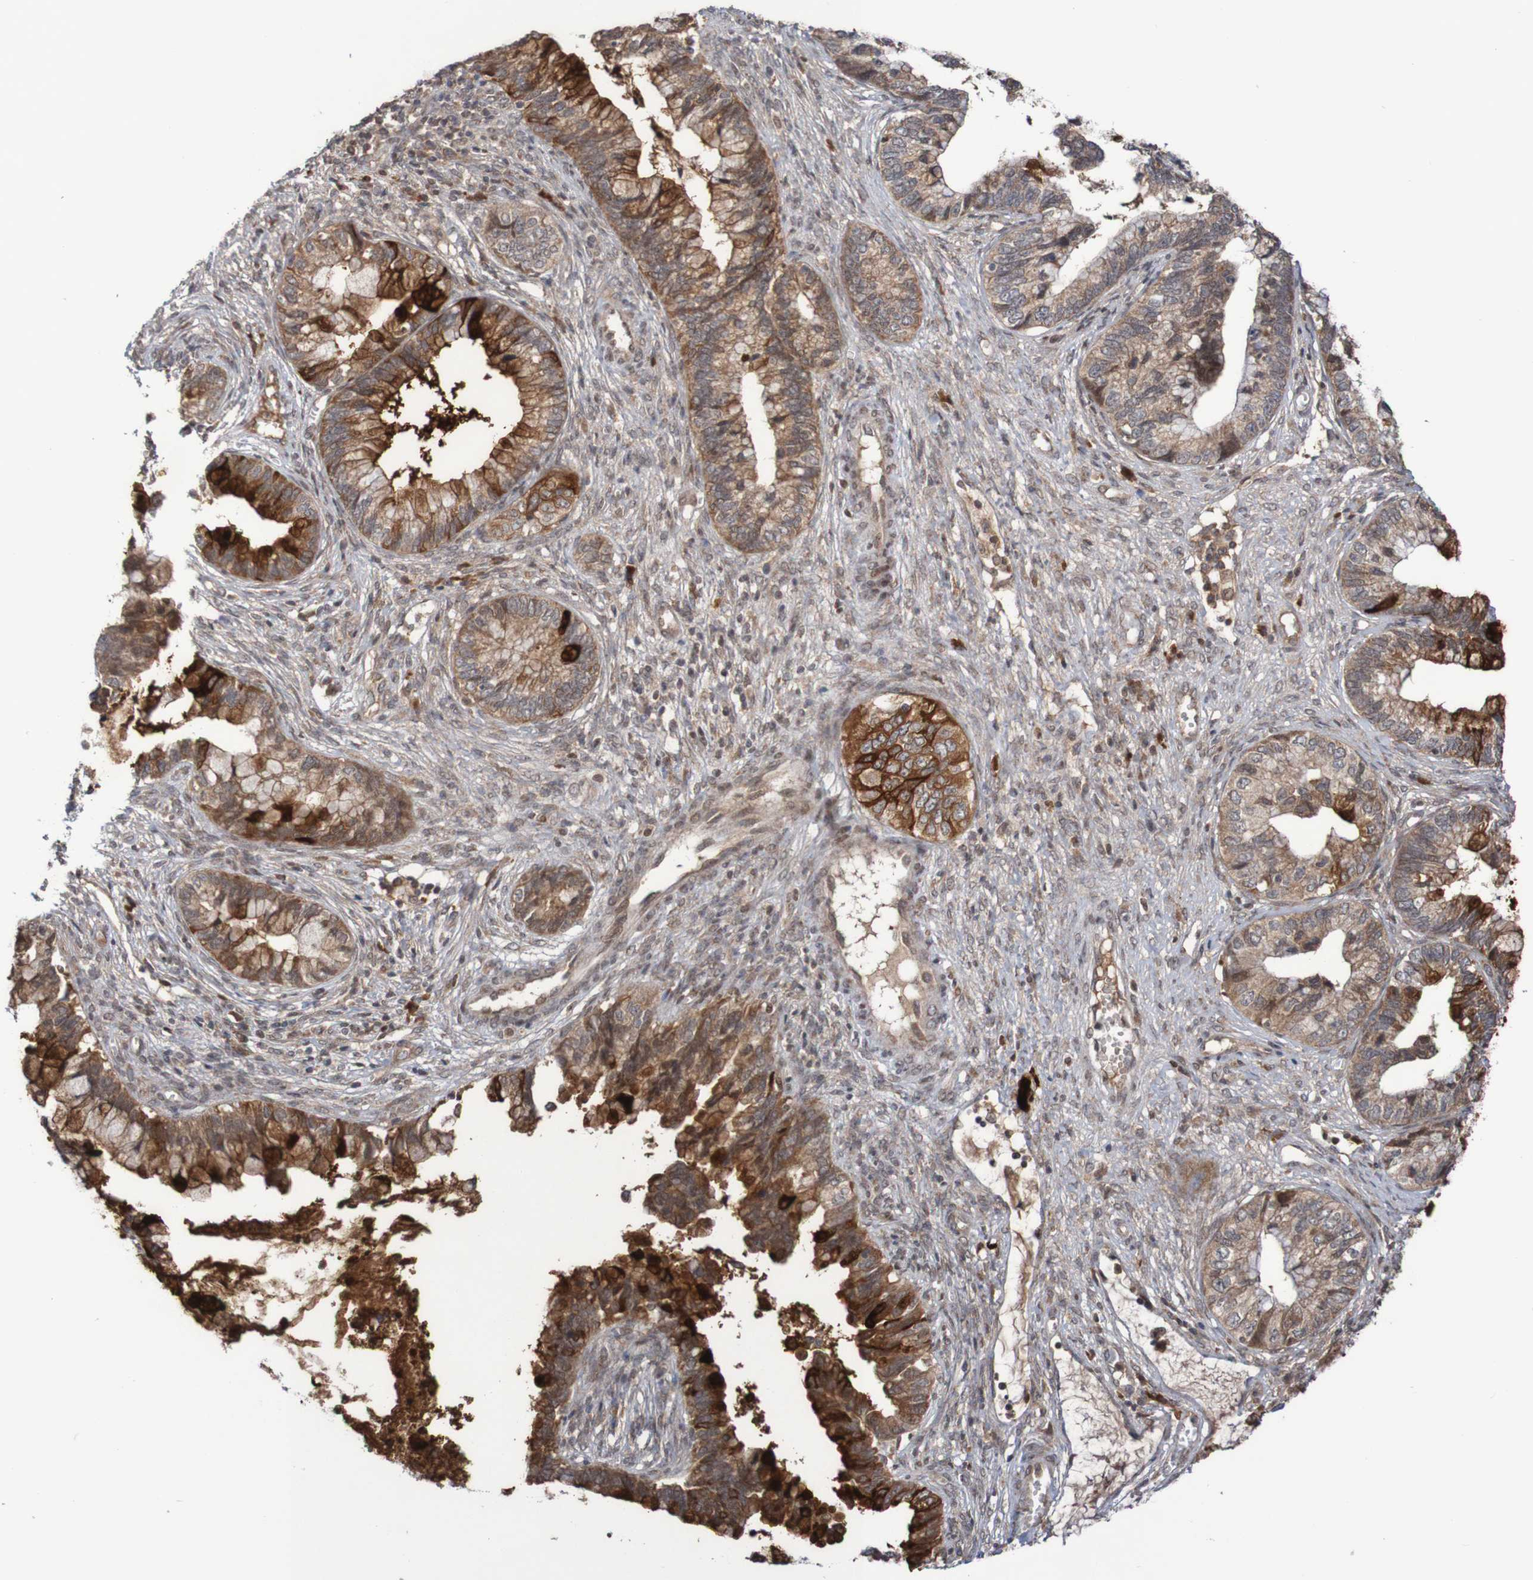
{"staining": {"intensity": "strong", "quantity": ">75%", "location": "cytoplasmic/membranous"}, "tissue": "cervical cancer", "cell_type": "Tumor cells", "image_type": "cancer", "snomed": [{"axis": "morphology", "description": "Adenocarcinoma, NOS"}, {"axis": "topography", "description": "Cervix"}], "caption": "This is a micrograph of immunohistochemistry (IHC) staining of adenocarcinoma (cervical), which shows strong staining in the cytoplasmic/membranous of tumor cells.", "gene": "ITLN1", "patient": {"sex": "female", "age": 44}}